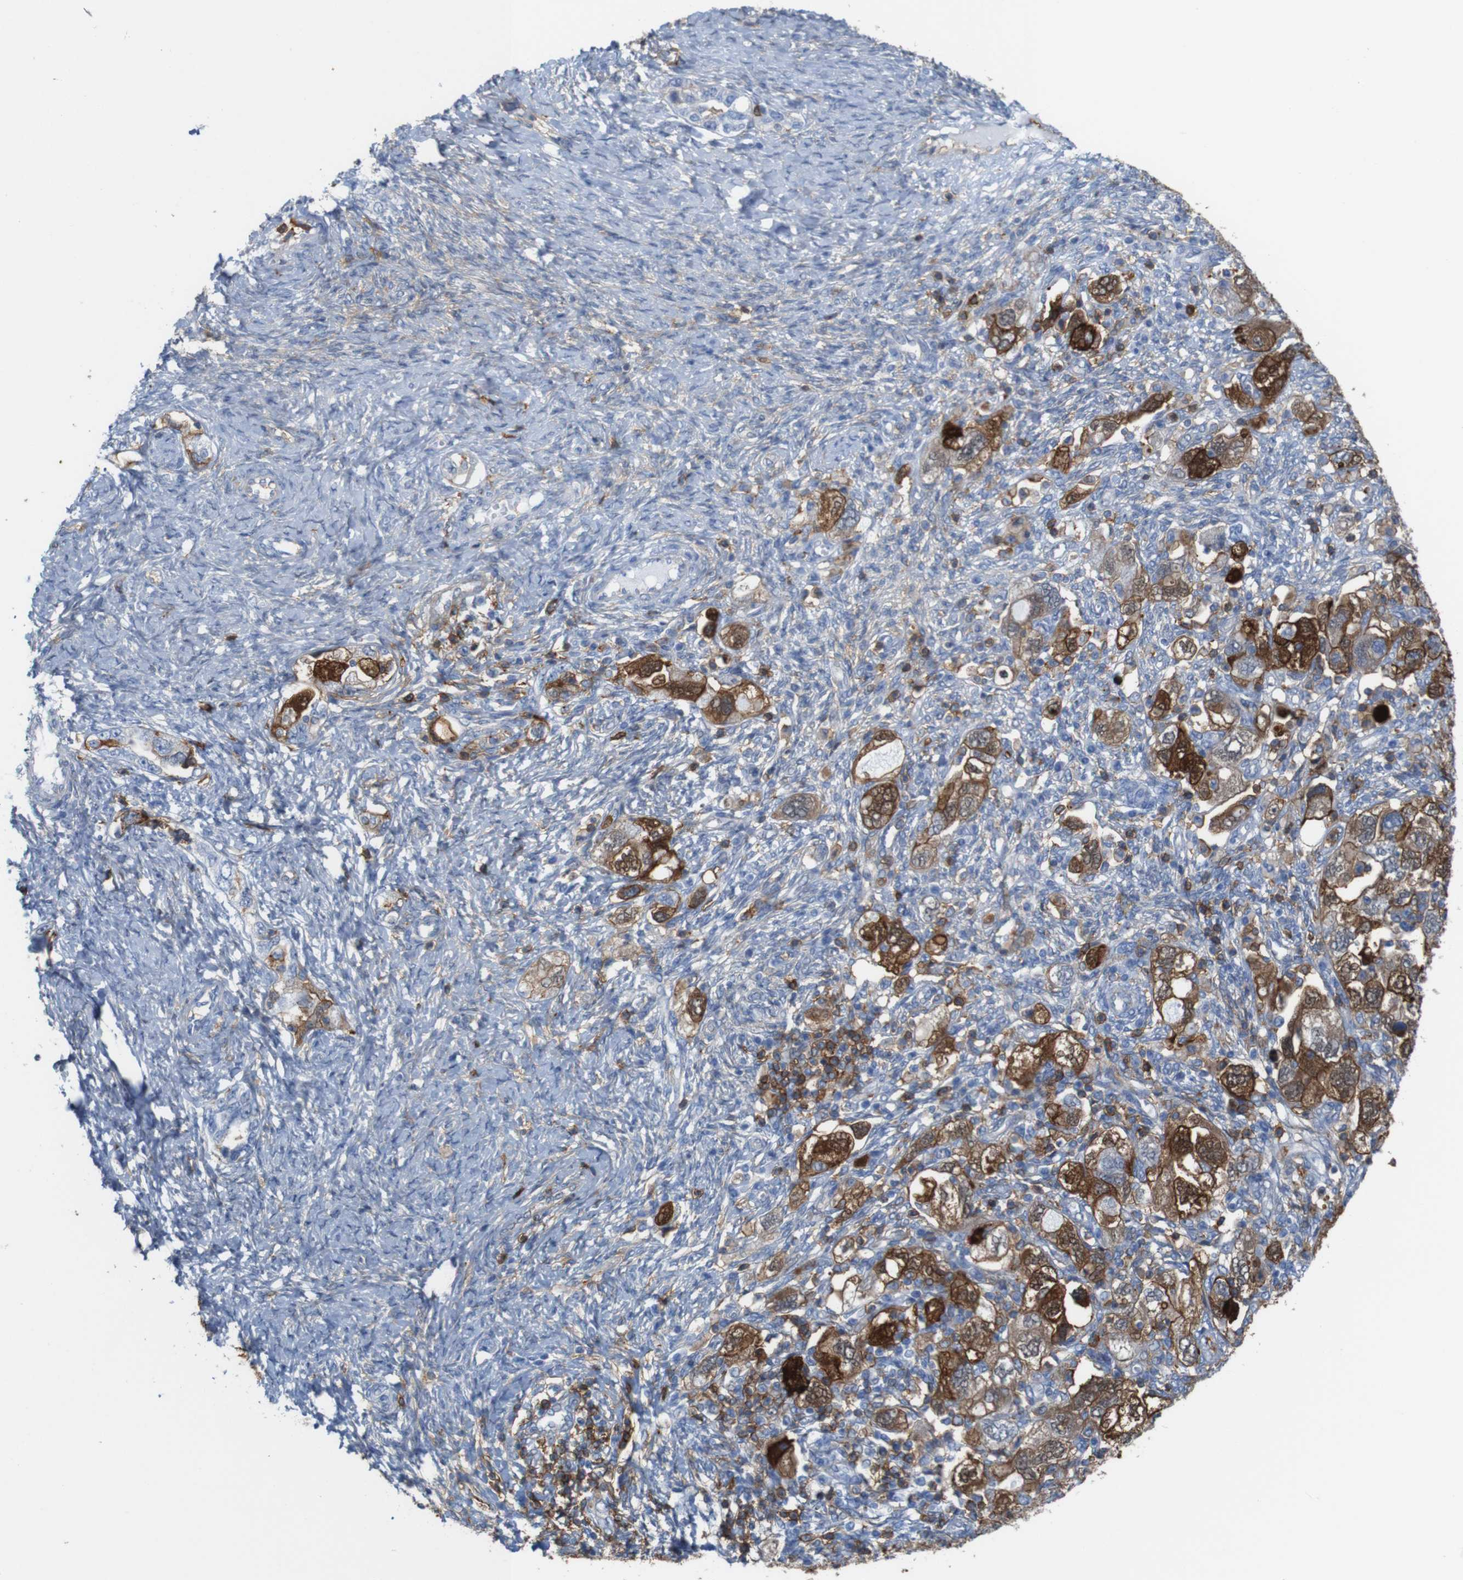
{"staining": {"intensity": "moderate", "quantity": ">75%", "location": "cytoplasmic/membranous"}, "tissue": "ovarian cancer", "cell_type": "Tumor cells", "image_type": "cancer", "snomed": [{"axis": "morphology", "description": "Carcinoma, NOS"}, {"axis": "morphology", "description": "Cystadenocarcinoma, serous, NOS"}, {"axis": "topography", "description": "Ovary"}], "caption": "The immunohistochemical stain highlights moderate cytoplasmic/membranous expression in tumor cells of carcinoma (ovarian) tissue.", "gene": "ANXA1", "patient": {"sex": "female", "age": 69}}